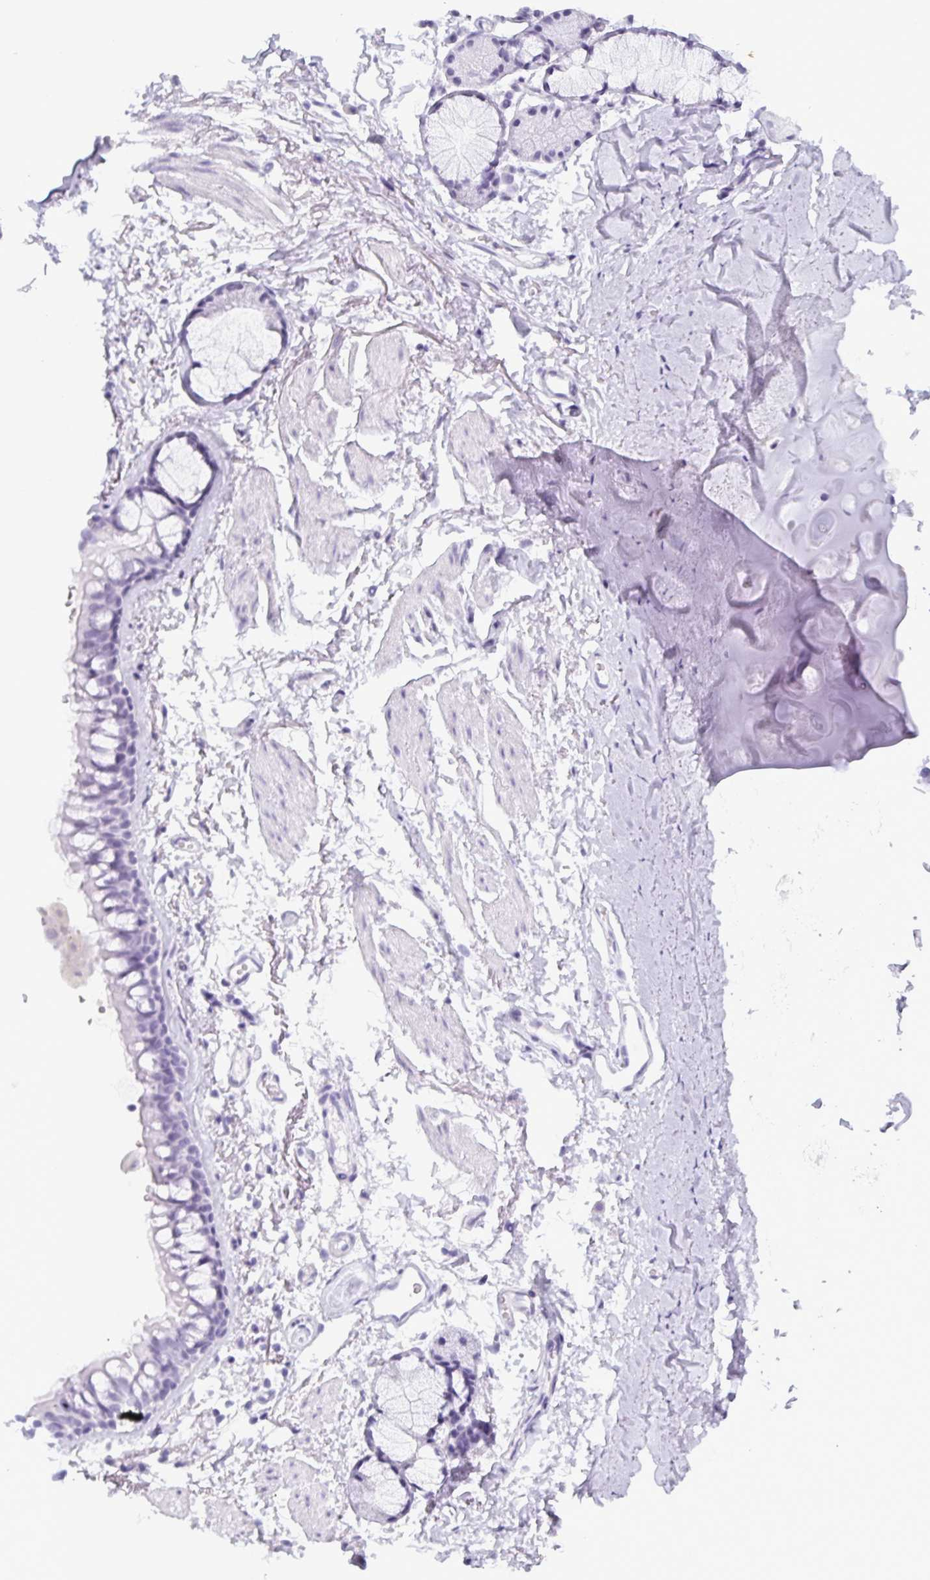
{"staining": {"intensity": "negative", "quantity": "none", "location": "none"}, "tissue": "soft tissue", "cell_type": "Chondrocytes", "image_type": "normal", "snomed": [{"axis": "morphology", "description": "Normal tissue, NOS"}, {"axis": "topography", "description": "Cartilage tissue"}, {"axis": "topography", "description": "Bronchus"}], "caption": "Immunohistochemistry (IHC) histopathology image of benign soft tissue: human soft tissue stained with DAB exhibits no significant protein positivity in chondrocytes.", "gene": "CDA", "patient": {"sex": "female", "age": 79}}